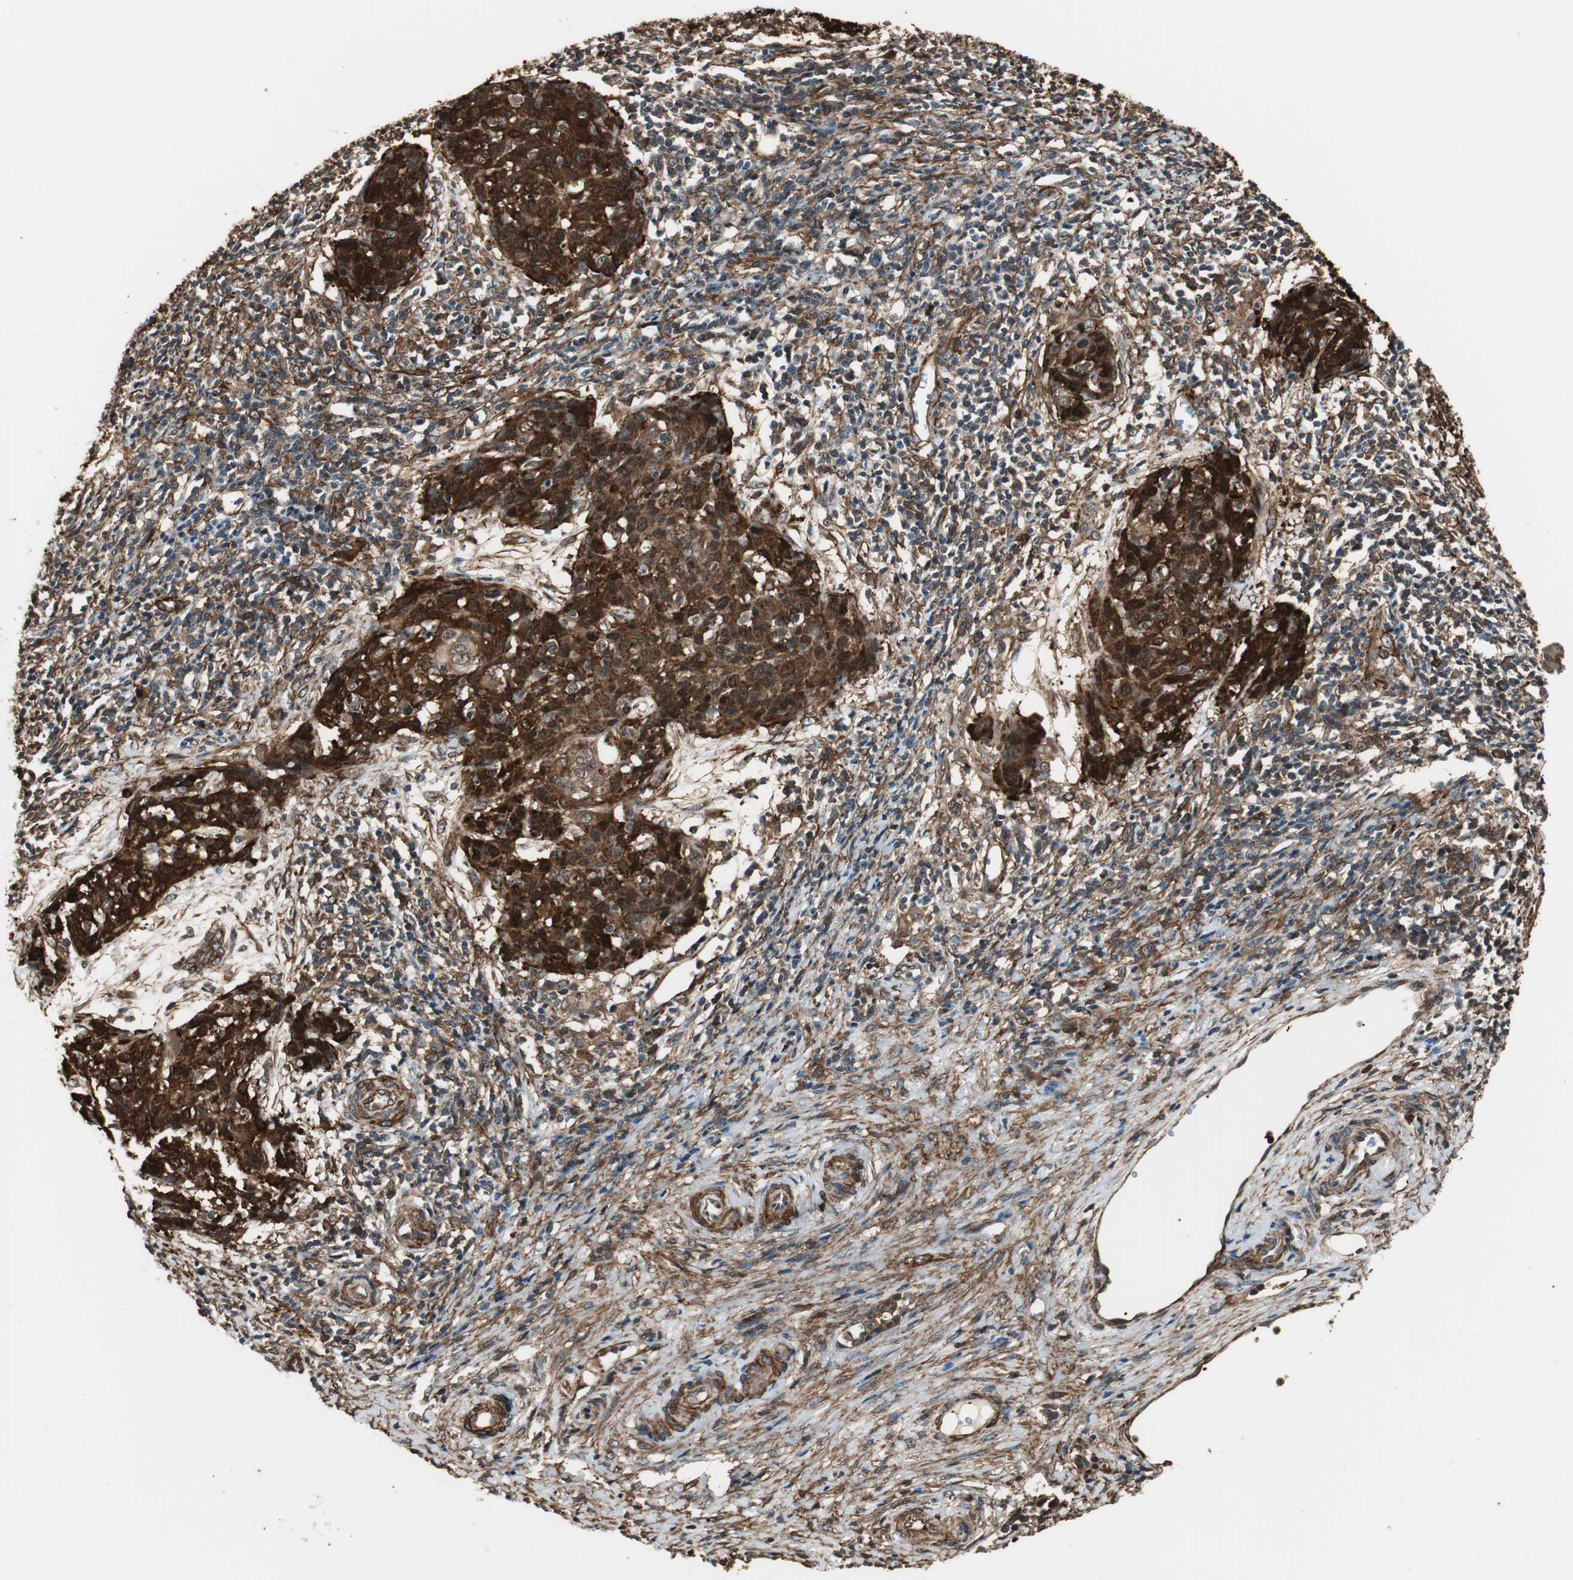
{"staining": {"intensity": "strong", "quantity": ">75%", "location": "cytoplasmic/membranous,nuclear"}, "tissue": "cervical cancer", "cell_type": "Tumor cells", "image_type": "cancer", "snomed": [{"axis": "morphology", "description": "Squamous cell carcinoma, NOS"}, {"axis": "topography", "description": "Cervix"}], "caption": "High-magnification brightfield microscopy of cervical cancer (squamous cell carcinoma) stained with DAB (3,3'-diaminobenzidine) (brown) and counterstained with hematoxylin (blue). tumor cells exhibit strong cytoplasmic/membranous and nuclear expression is appreciated in about>75% of cells. (brown staining indicates protein expression, while blue staining denotes nuclei).", "gene": "PTPN11", "patient": {"sex": "female", "age": 38}}